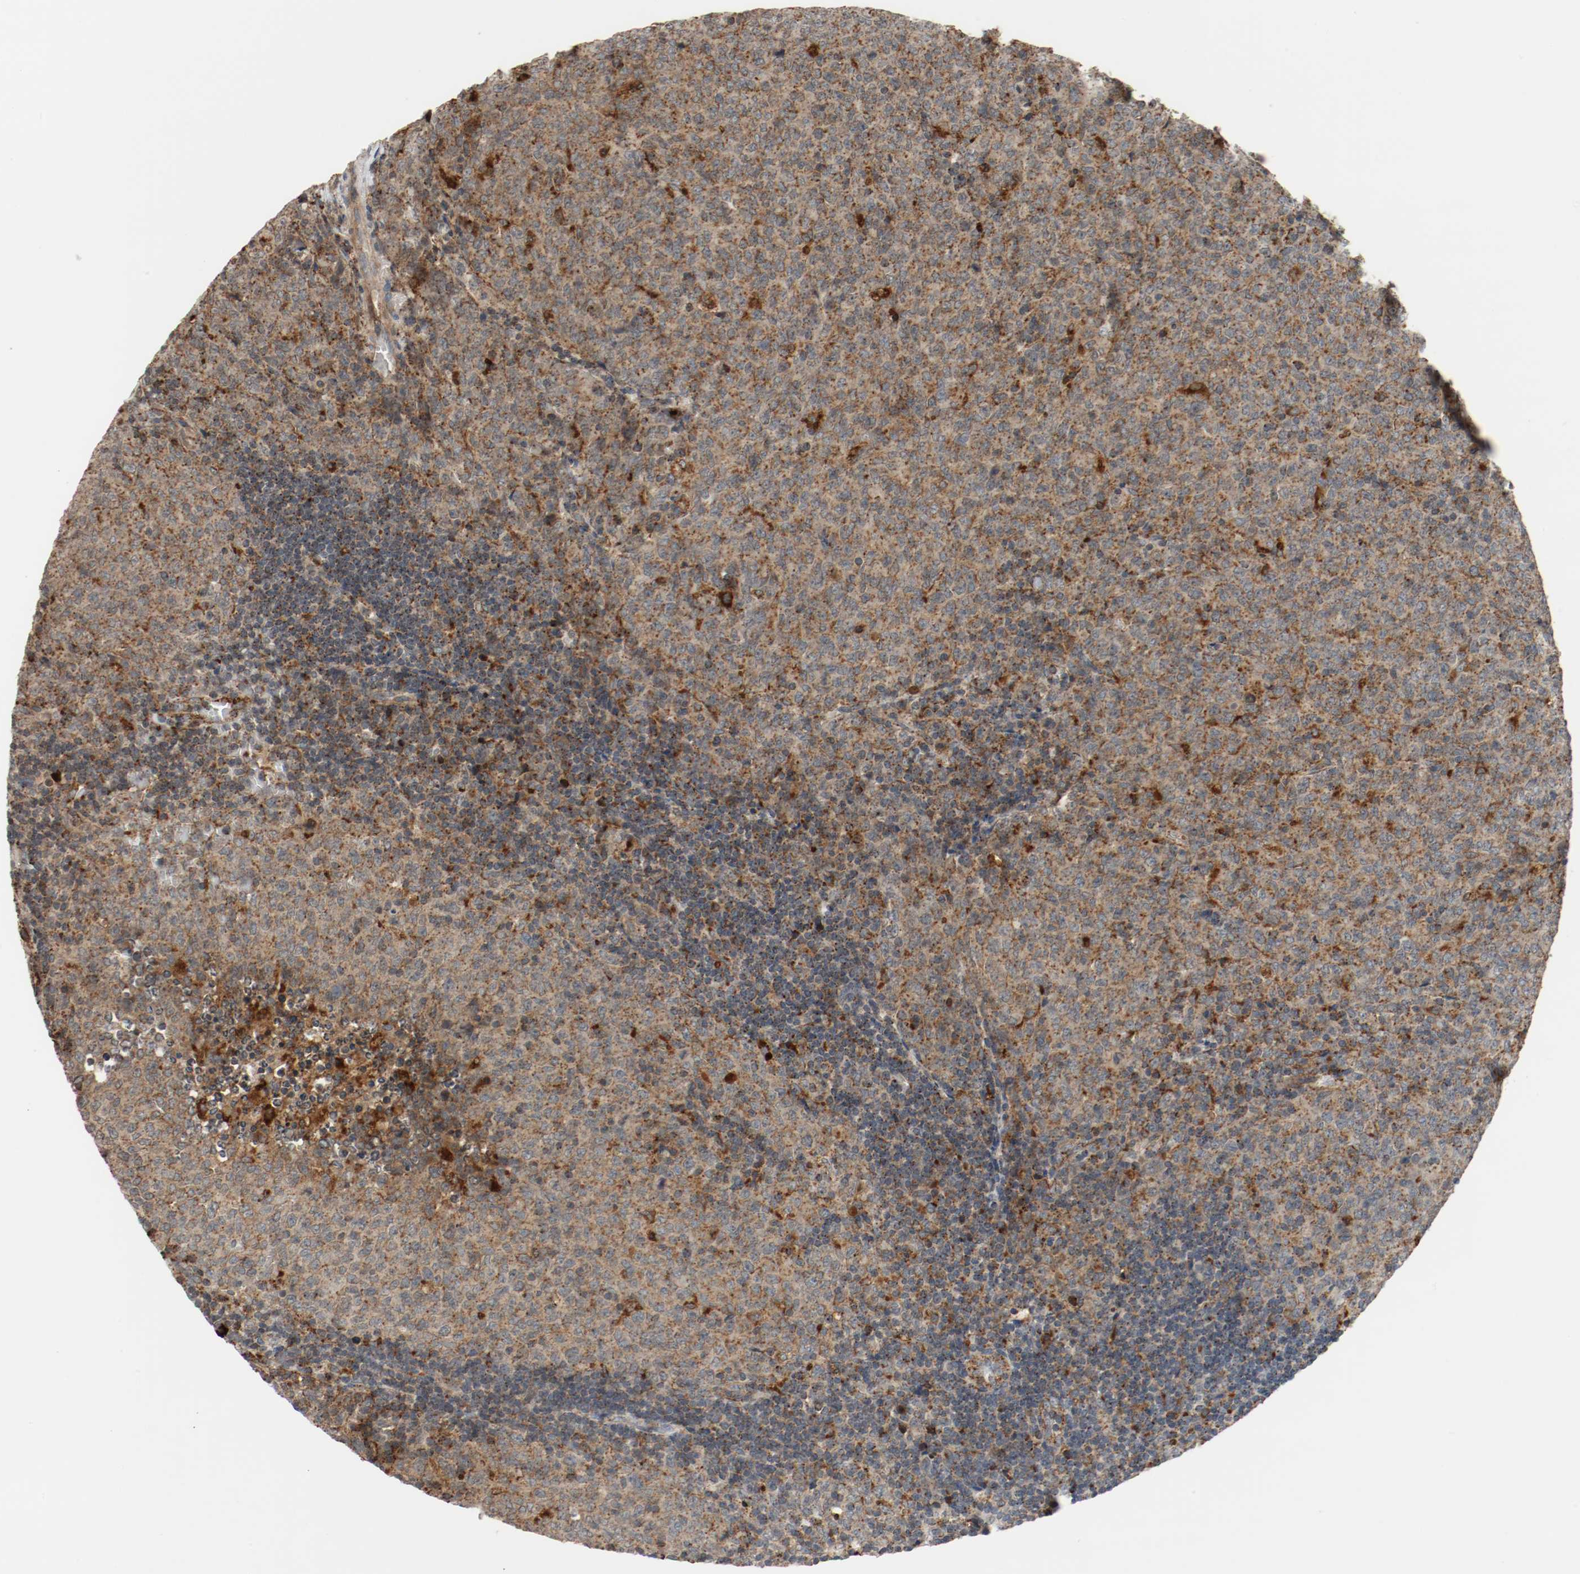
{"staining": {"intensity": "strong", "quantity": ">75%", "location": "cytoplasmic/membranous"}, "tissue": "lymphoma", "cell_type": "Tumor cells", "image_type": "cancer", "snomed": [{"axis": "morphology", "description": "Malignant lymphoma, non-Hodgkin's type, High grade"}, {"axis": "topography", "description": "Tonsil"}], "caption": "Immunohistochemical staining of lymphoma exhibits strong cytoplasmic/membranous protein expression in about >75% of tumor cells.", "gene": "LAMP2", "patient": {"sex": "female", "age": 36}}